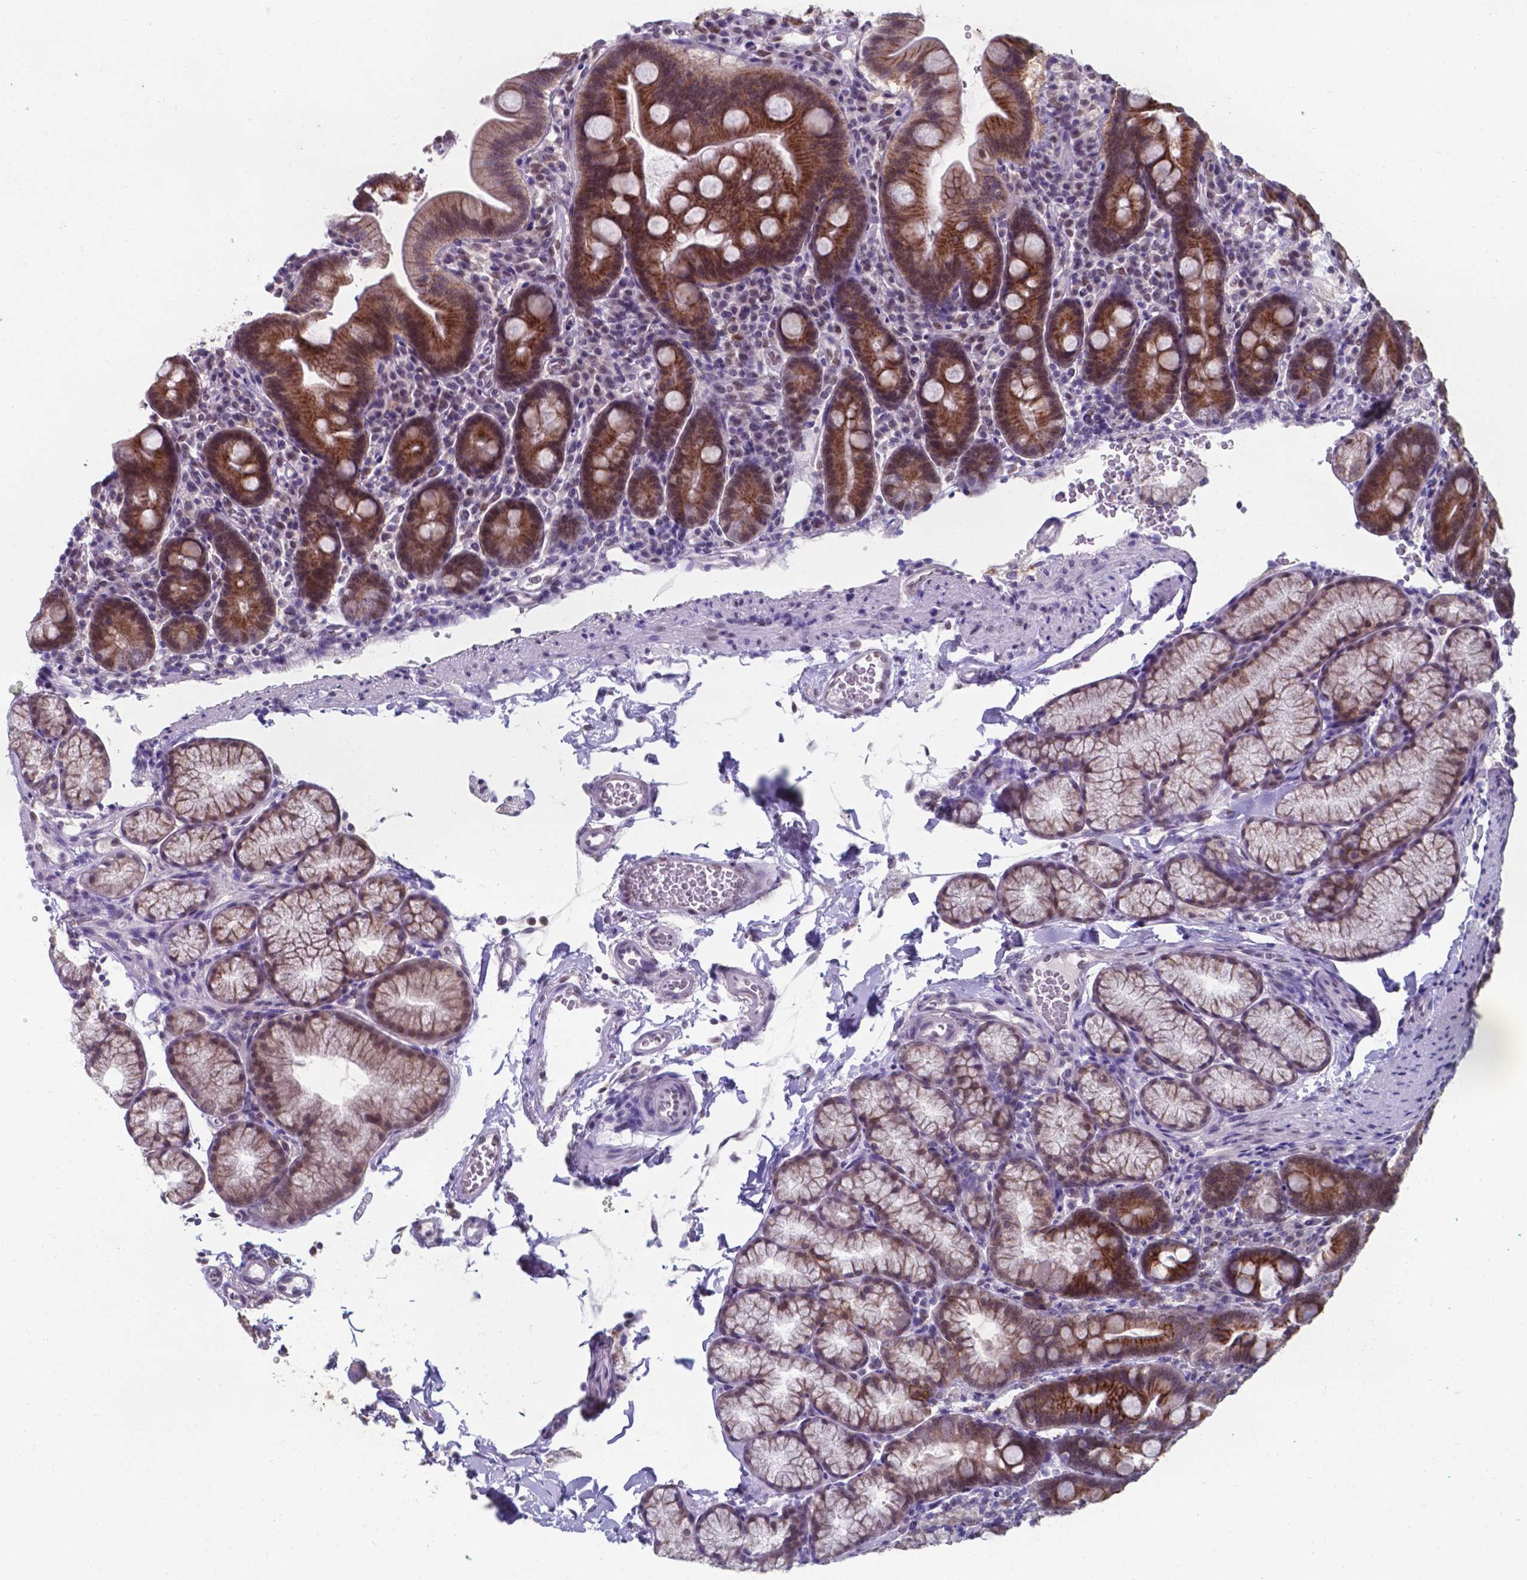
{"staining": {"intensity": "strong", "quantity": ">75%", "location": "cytoplasmic/membranous"}, "tissue": "duodenum", "cell_type": "Glandular cells", "image_type": "normal", "snomed": [{"axis": "morphology", "description": "Normal tissue, NOS"}, {"axis": "topography", "description": "Duodenum"}], "caption": "DAB immunohistochemical staining of benign human duodenum exhibits strong cytoplasmic/membranous protein positivity in approximately >75% of glandular cells.", "gene": "UBE2E2", "patient": {"sex": "male", "age": 59}}